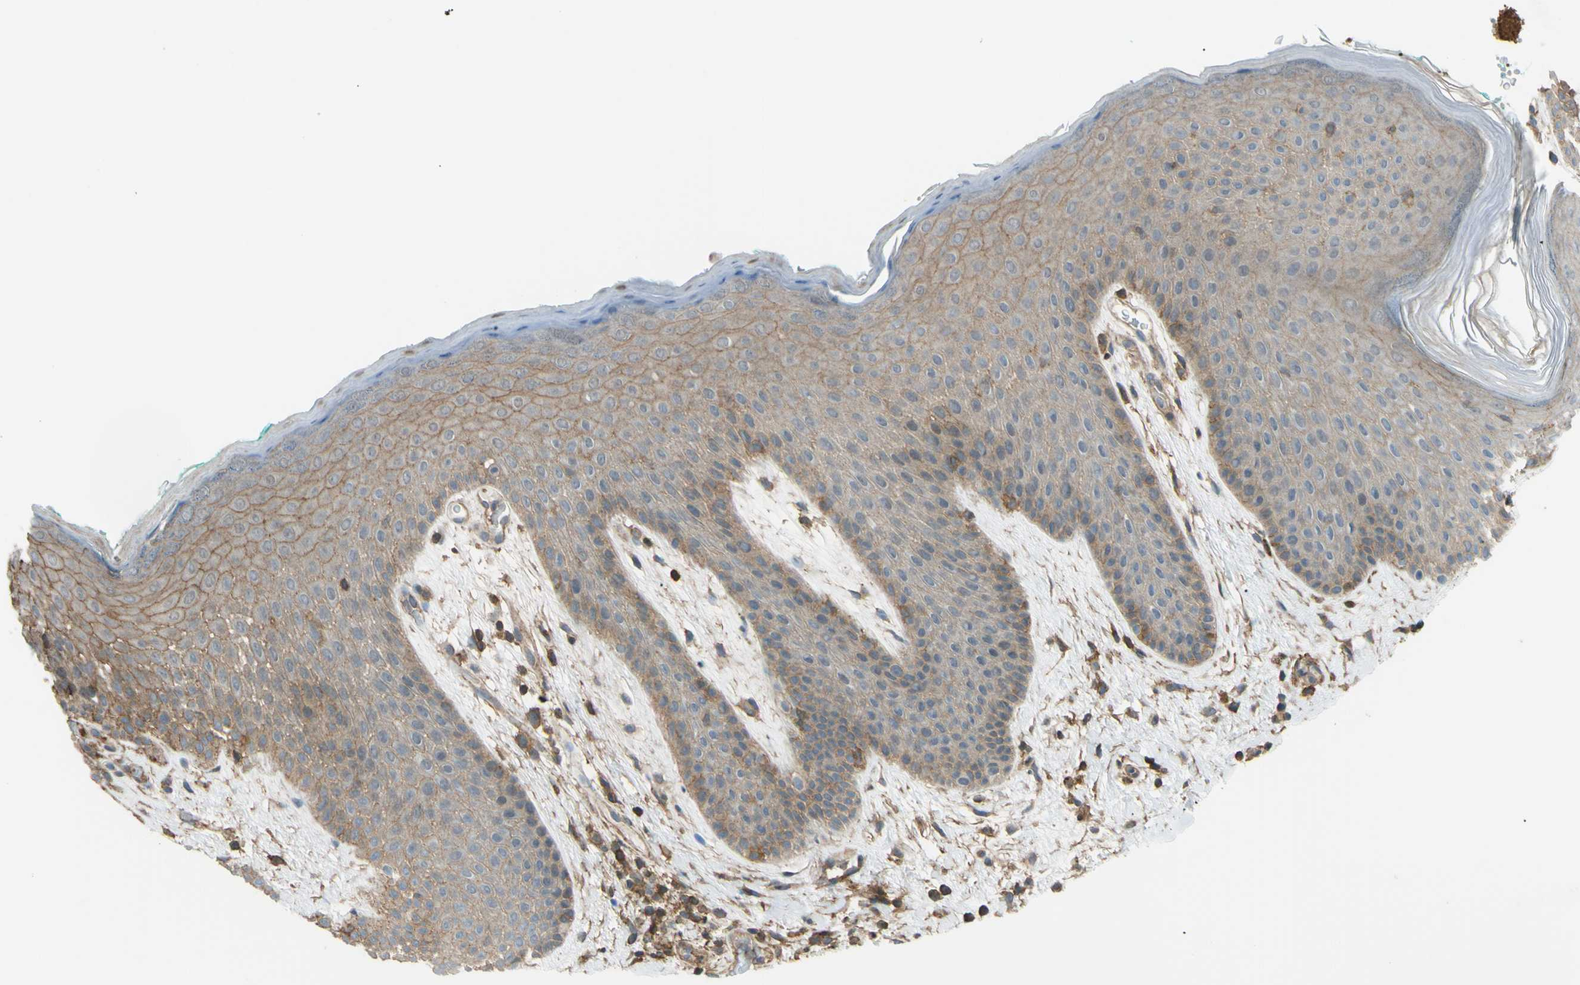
{"staining": {"intensity": "weak", "quantity": ">75%", "location": "cytoplasmic/membranous"}, "tissue": "skin", "cell_type": "Epidermal cells", "image_type": "normal", "snomed": [{"axis": "morphology", "description": "Normal tissue, NOS"}, {"axis": "topography", "description": "Anal"}], "caption": "Immunohistochemical staining of normal human skin reveals >75% levels of weak cytoplasmic/membranous protein expression in approximately >75% of epidermal cells. The staining was performed using DAB to visualize the protein expression in brown, while the nuclei were stained in blue with hematoxylin (Magnification: 20x).", "gene": "ADD3", "patient": {"sex": "male", "age": 74}}